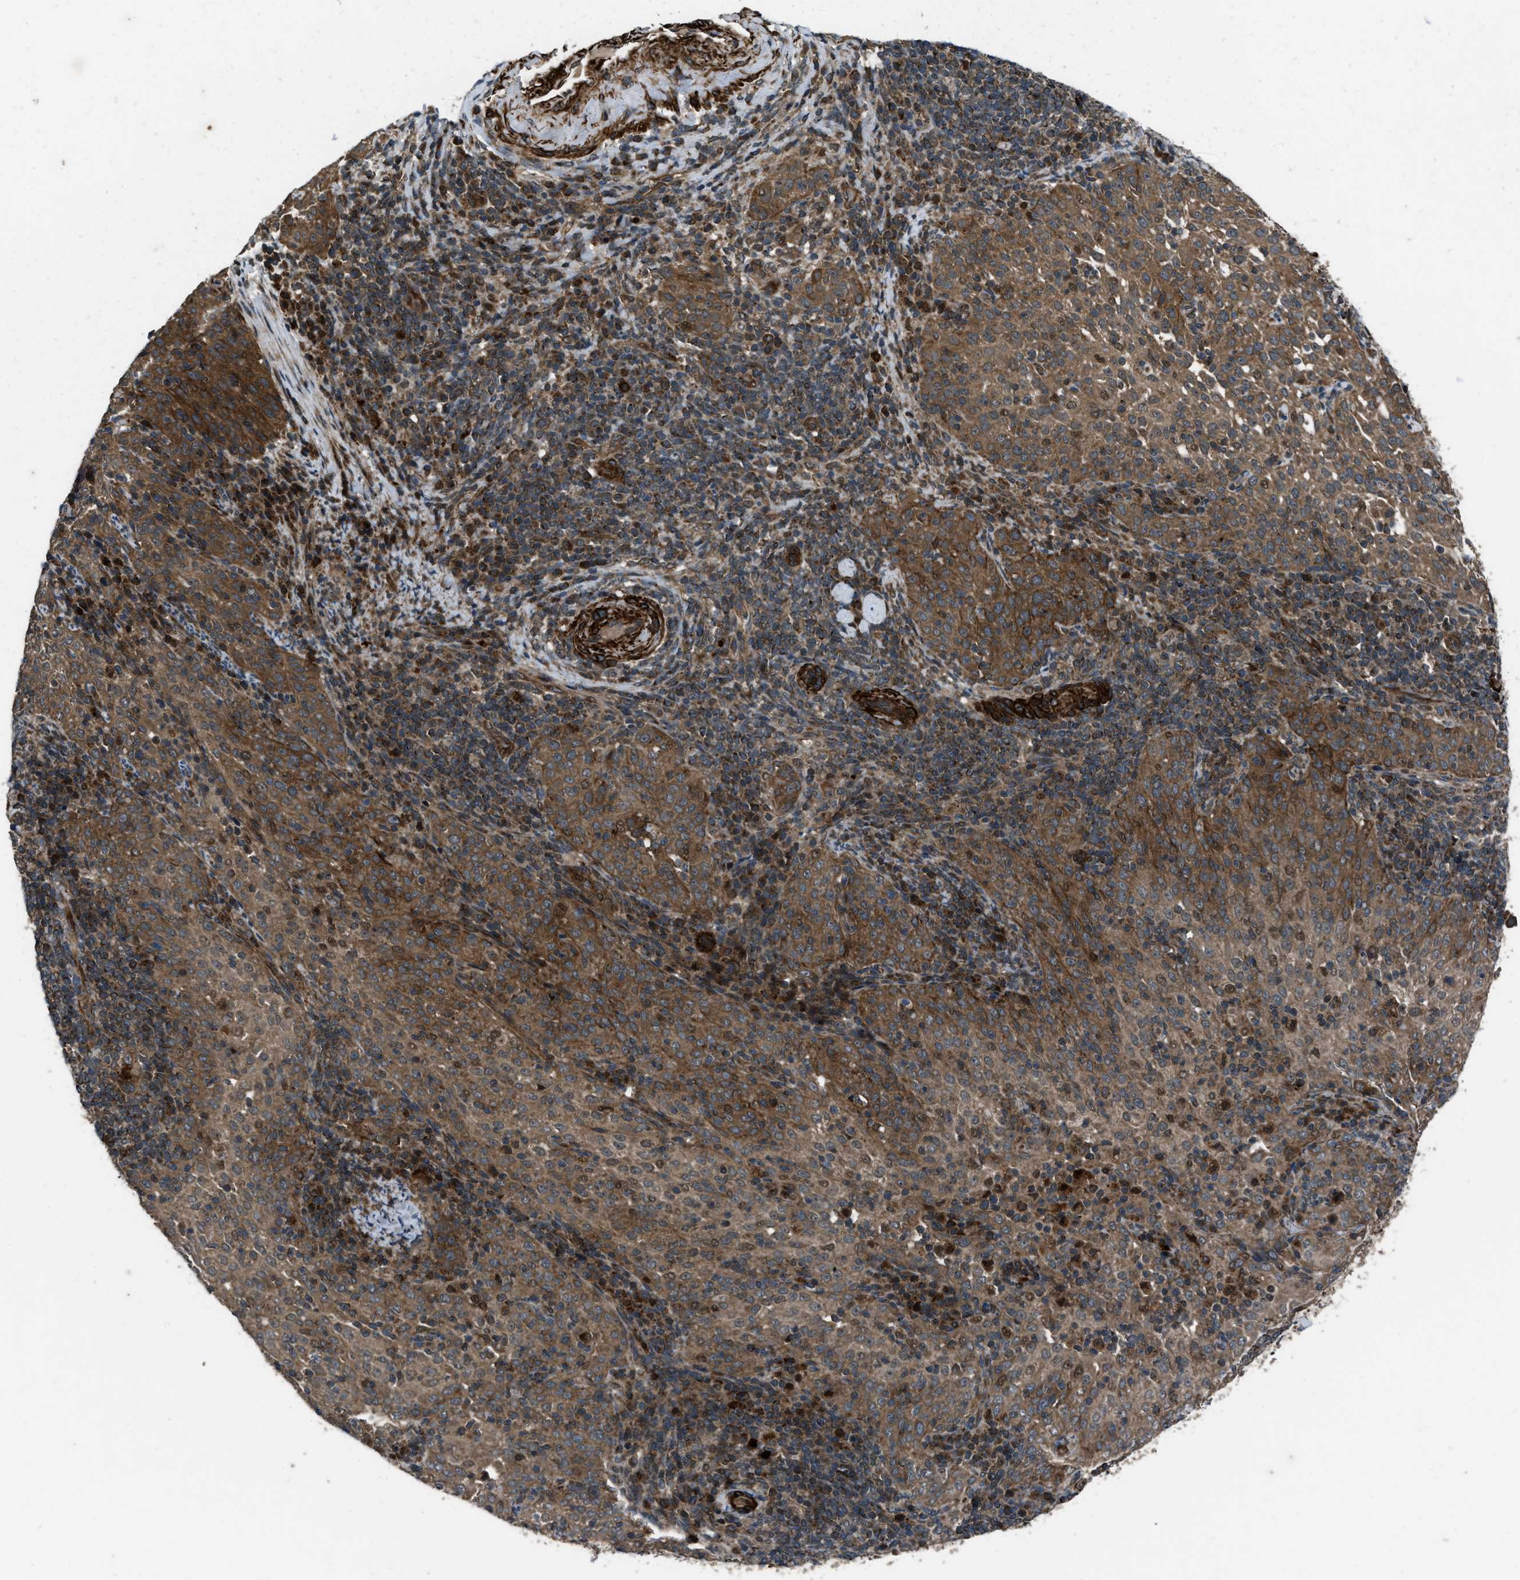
{"staining": {"intensity": "moderate", "quantity": ">75%", "location": "cytoplasmic/membranous,nuclear"}, "tissue": "cervical cancer", "cell_type": "Tumor cells", "image_type": "cancer", "snomed": [{"axis": "morphology", "description": "Squamous cell carcinoma, NOS"}, {"axis": "topography", "description": "Cervix"}], "caption": "High-magnification brightfield microscopy of cervical cancer (squamous cell carcinoma) stained with DAB (3,3'-diaminobenzidine) (brown) and counterstained with hematoxylin (blue). tumor cells exhibit moderate cytoplasmic/membranous and nuclear positivity is seen in about>75% of cells.", "gene": "IRAK4", "patient": {"sex": "female", "age": 51}}